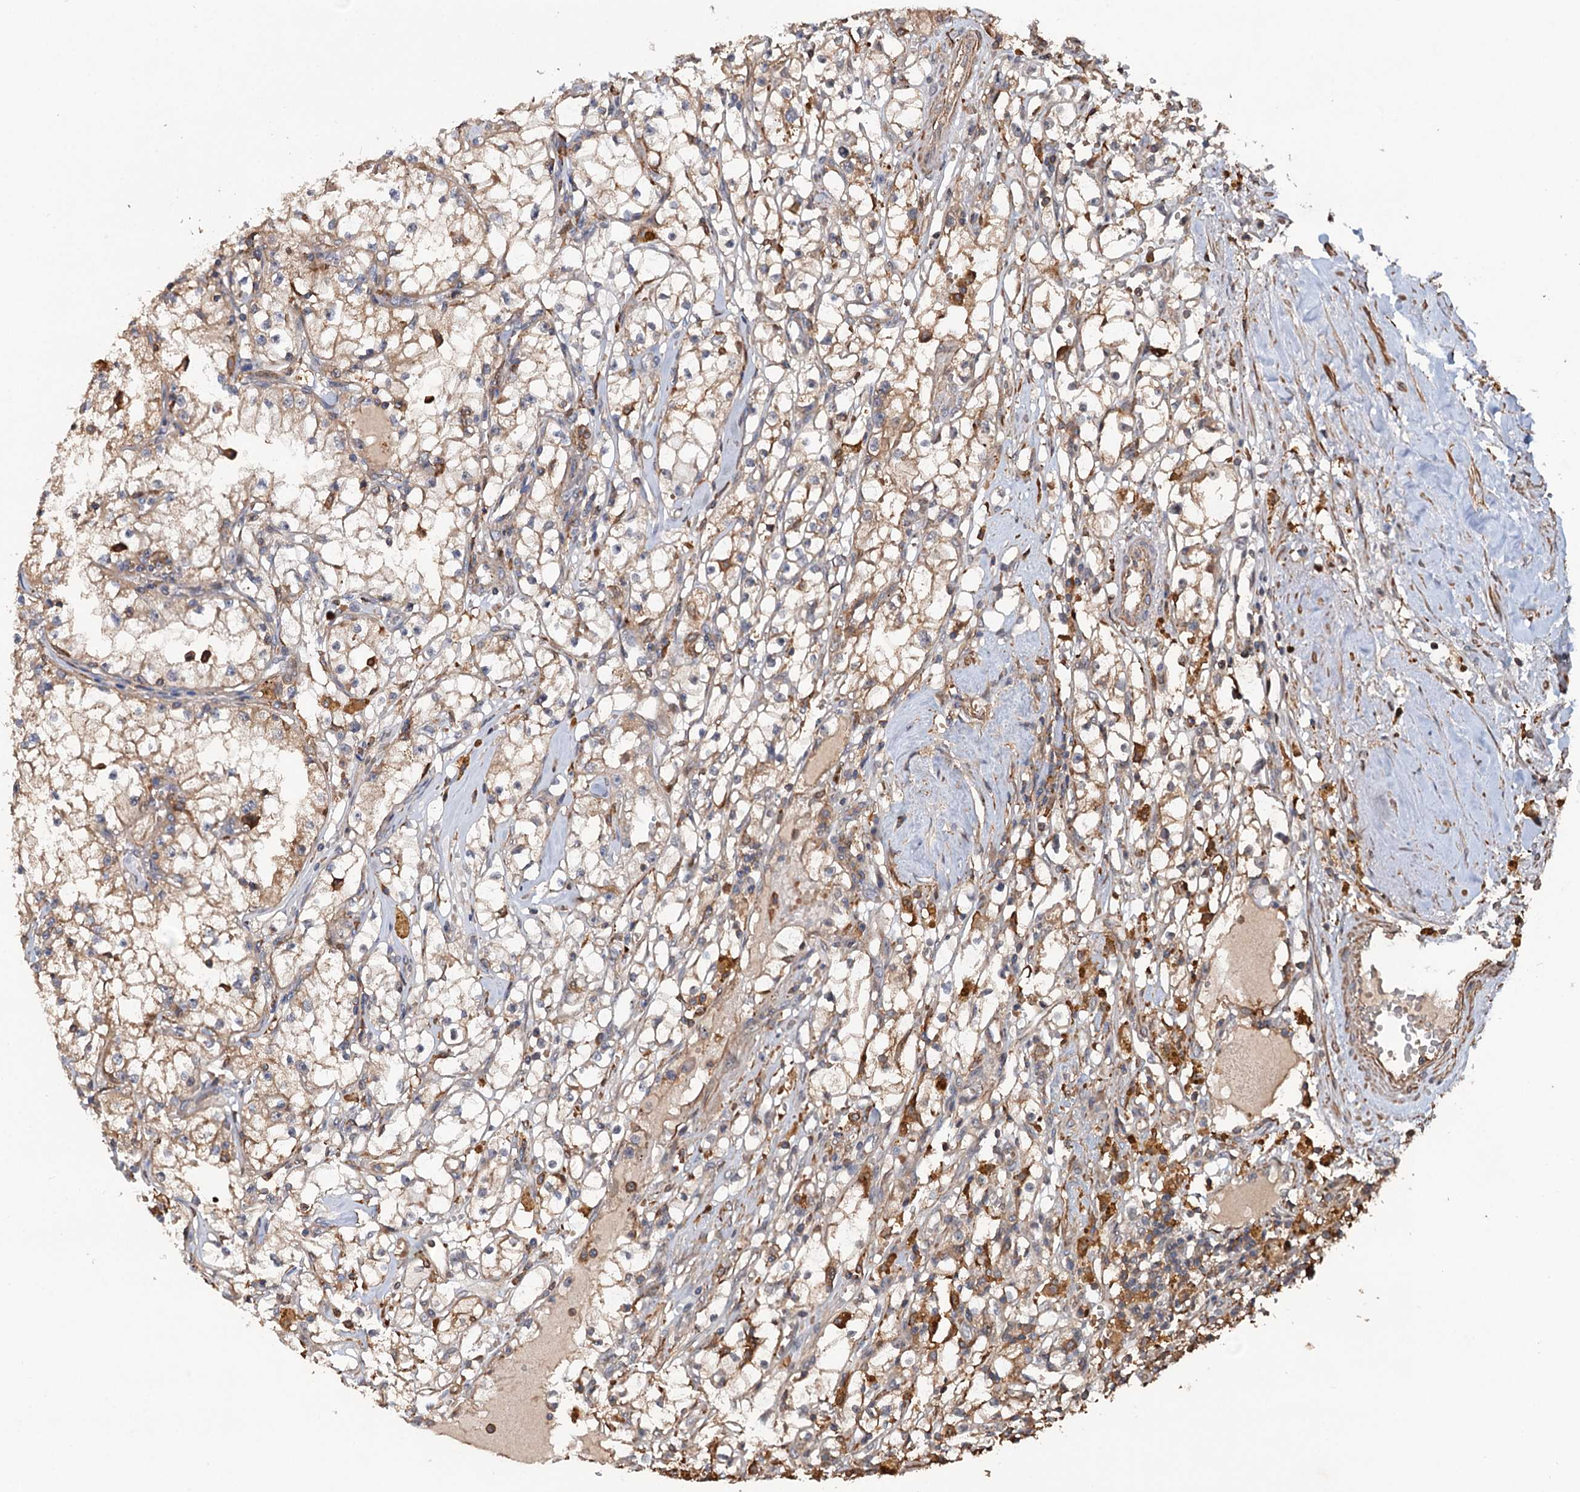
{"staining": {"intensity": "moderate", "quantity": "25%-75%", "location": "cytoplasmic/membranous"}, "tissue": "renal cancer", "cell_type": "Tumor cells", "image_type": "cancer", "snomed": [{"axis": "morphology", "description": "Adenocarcinoma, NOS"}, {"axis": "topography", "description": "Kidney"}], "caption": "Tumor cells demonstrate medium levels of moderate cytoplasmic/membranous staining in about 25%-75% of cells in renal cancer (adenocarcinoma).", "gene": "GRIP1", "patient": {"sex": "male", "age": 56}}